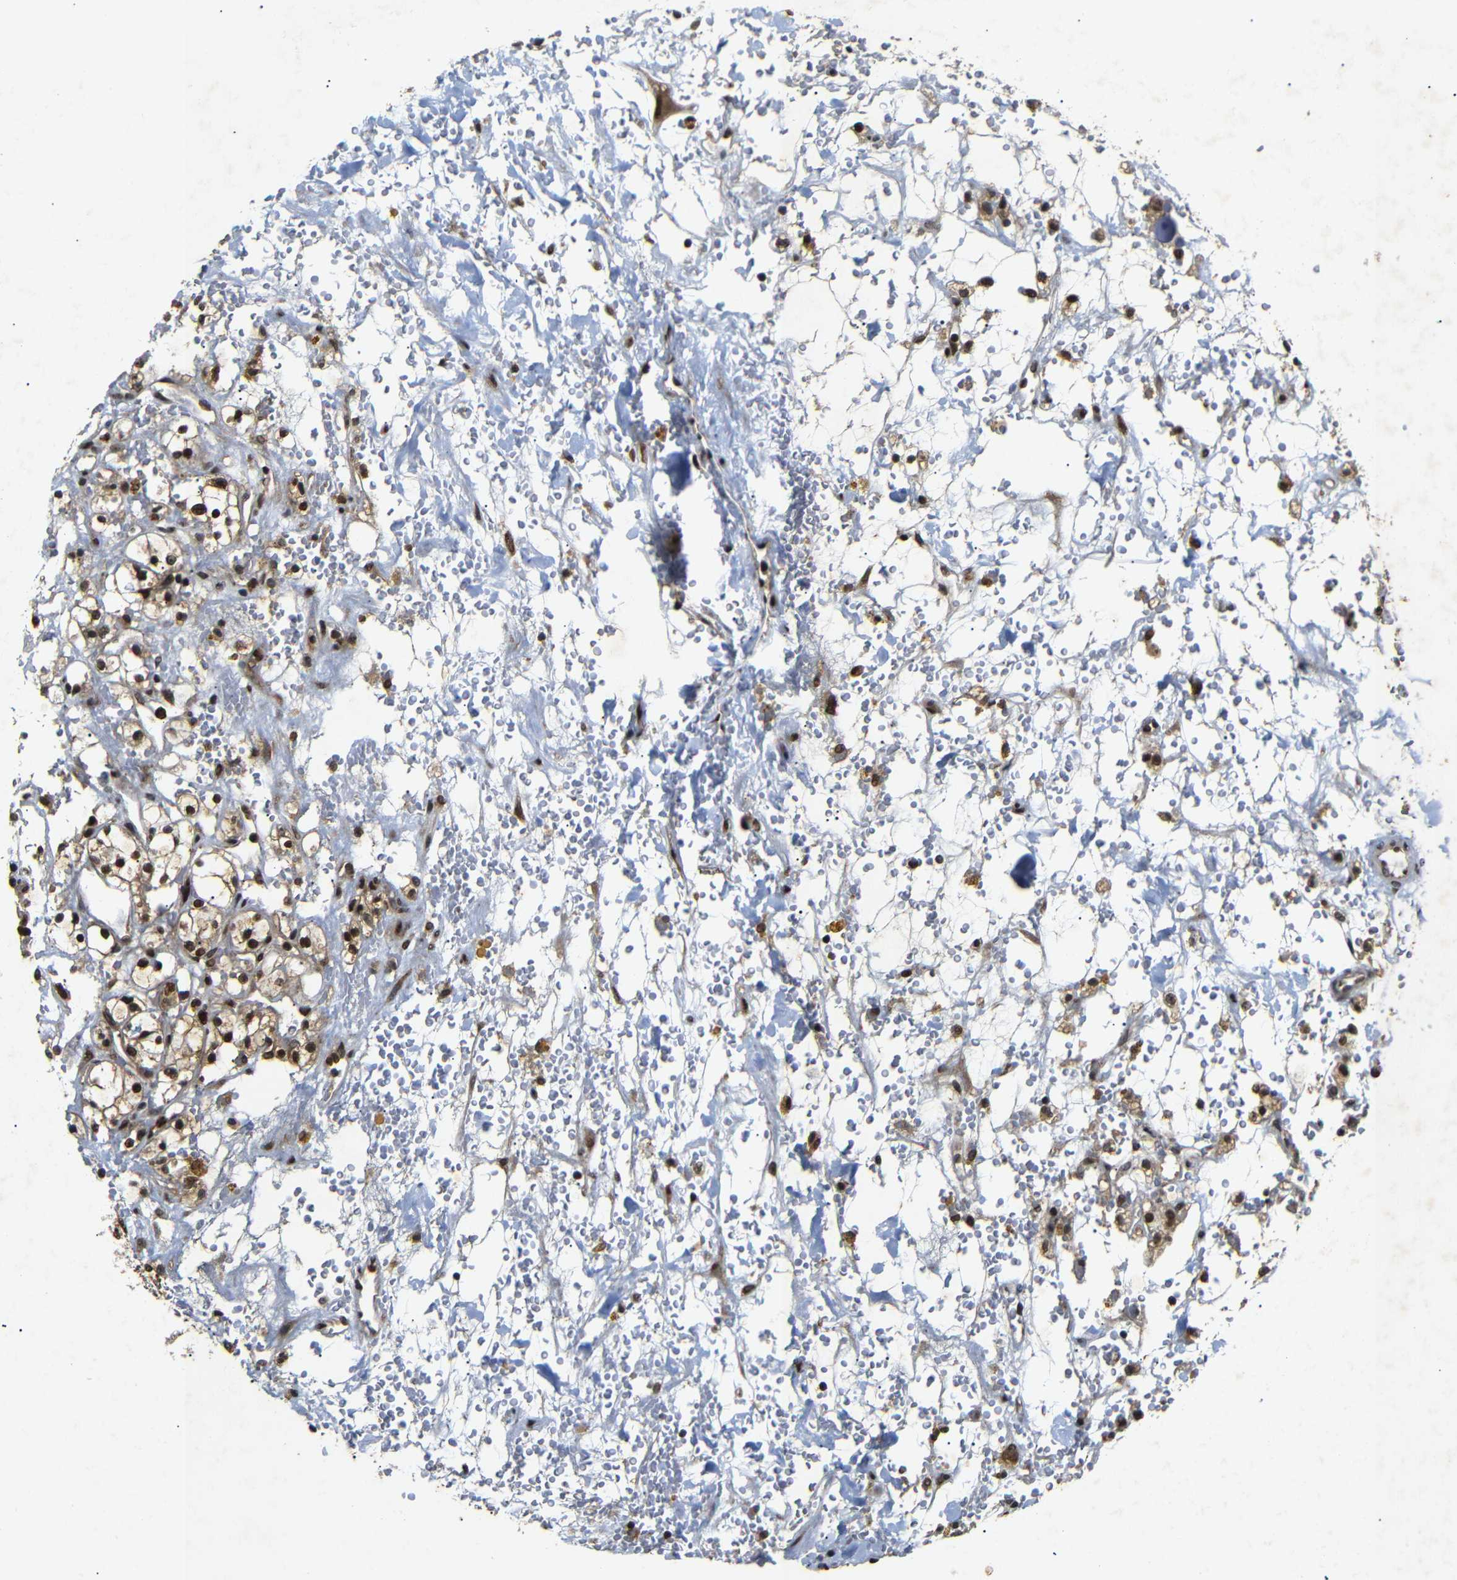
{"staining": {"intensity": "strong", "quantity": ">75%", "location": "nuclear"}, "tissue": "renal cancer", "cell_type": "Tumor cells", "image_type": "cancer", "snomed": [{"axis": "morphology", "description": "Adenocarcinoma, NOS"}, {"axis": "topography", "description": "Kidney"}], "caption": "This photomicrograph shows renal cancer (adenocarcinoma) stained with immunohistochemistry to label a protein in brown. The nuclear of tumor cells show strong positivity for the protein. Nuclei are counter-stained blue.", "gene": "KIF23", "patient": {"sex": "male", "age": 61}}